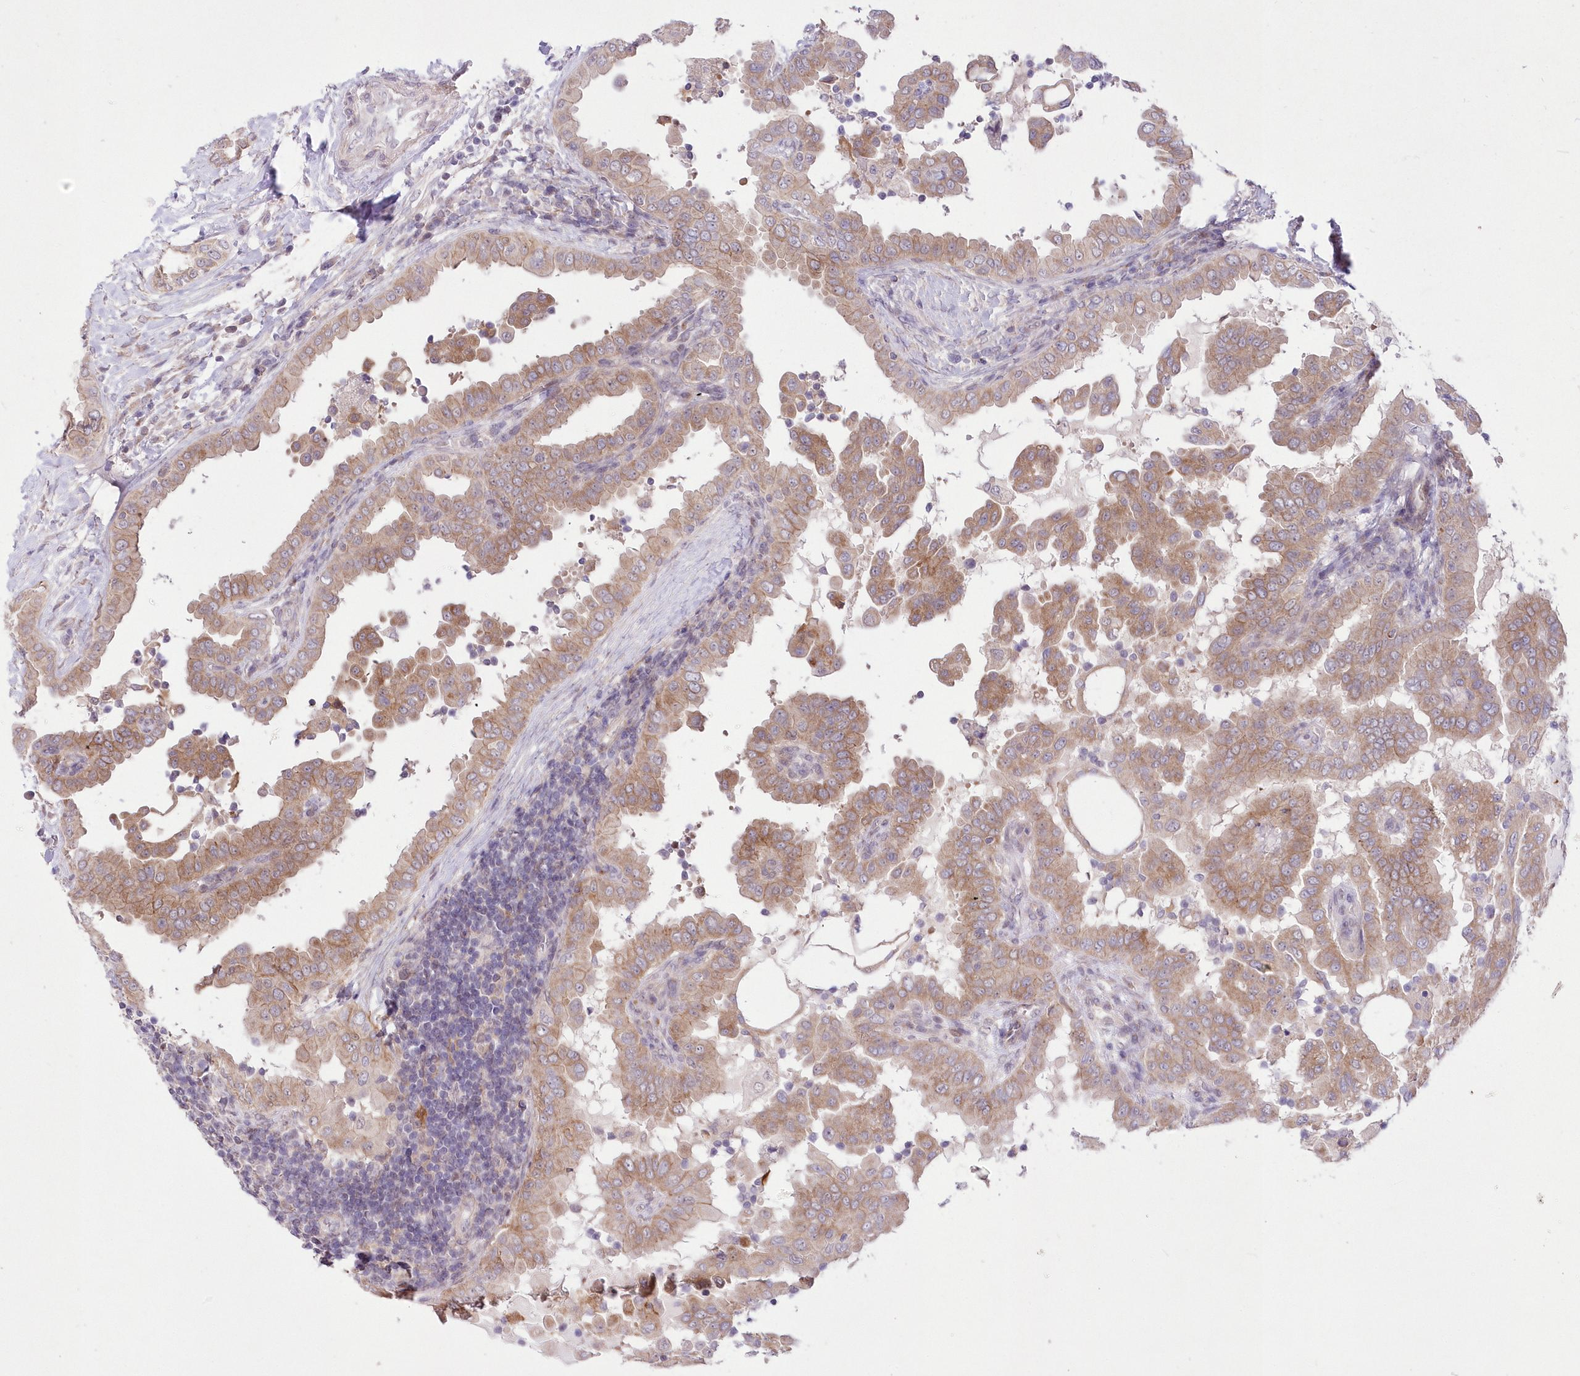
{"staining": {"intensity": "moderate", "quantity": ">75%", "location": "cytoplasmic/membranous"}, "tissue": "thyroid cancer", "cell_type": "Tumor cells", "image_type": "cancer", "snomed": [{"axis": "morphology", "description": "Papillary adenocarcinoma, NOS"}, {"axis": "topography", "description": "Thyroid gland"}], "caption": "The immunohistochemical stain shows moderate cytoplasmic/membranous positivity in tumor cells of papillary adenocarcinoma (thyroid) tissue. (DAB IHC, brown staining for protein, blue staining for nuclei).", "gene": "FAM241B", "patient": {"sex": "male", "age": 33}}